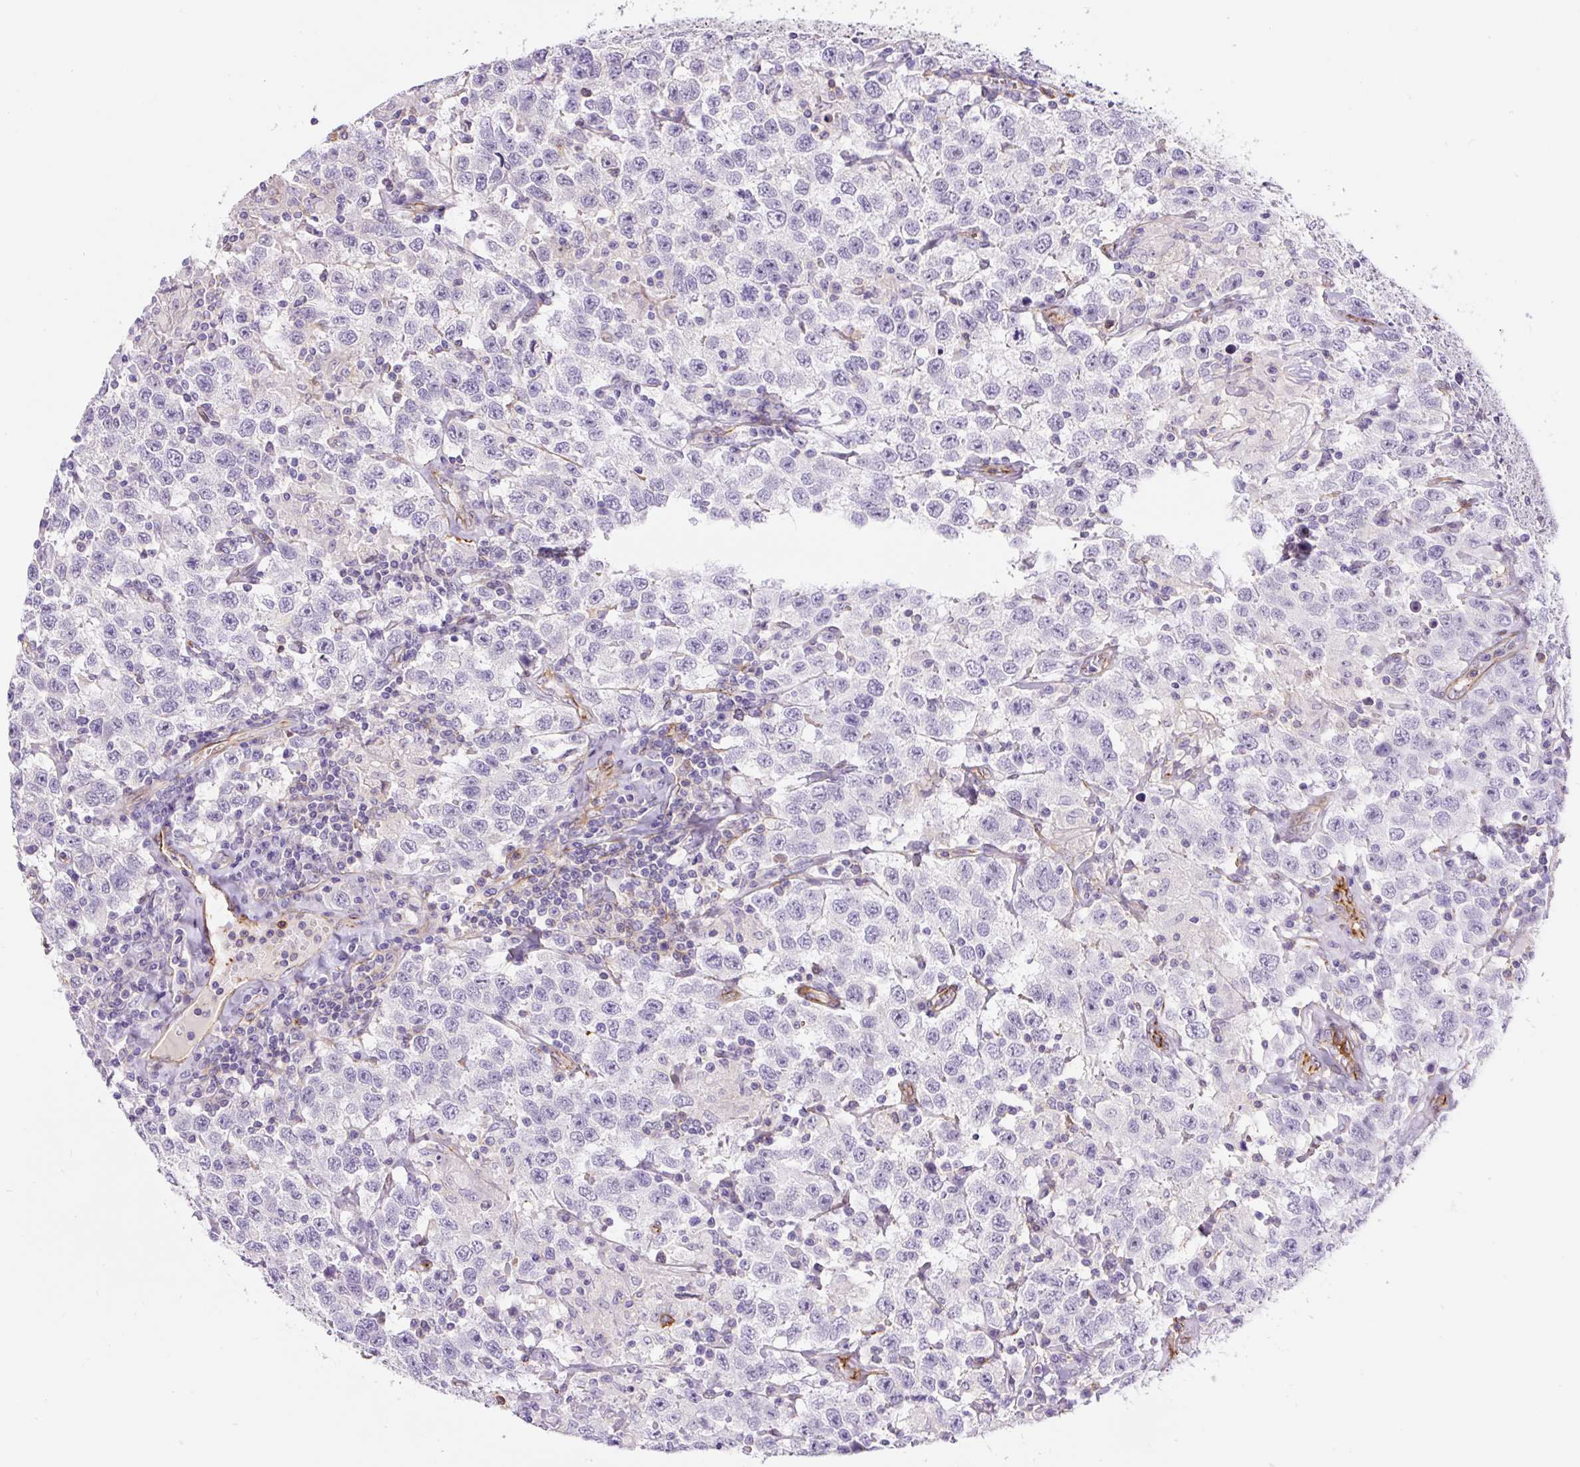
{"staining": {"intensity": "negative", "quantity": "none", "location": "none"}, "tissue": "testis cancer", "cell_type": "Tumor cells", "image_type": "cancer", "snomed": [{"axis": "morphology", "description": "Seminoma, NOS"}, {"axis": "topography", "description": "Testis"}], "caption": "Protein analysis of testis seminoma reveals no significant staining in tumor cells.", "gene": "B3GALT5", "patient": {"sex": "male", "age": 41}}